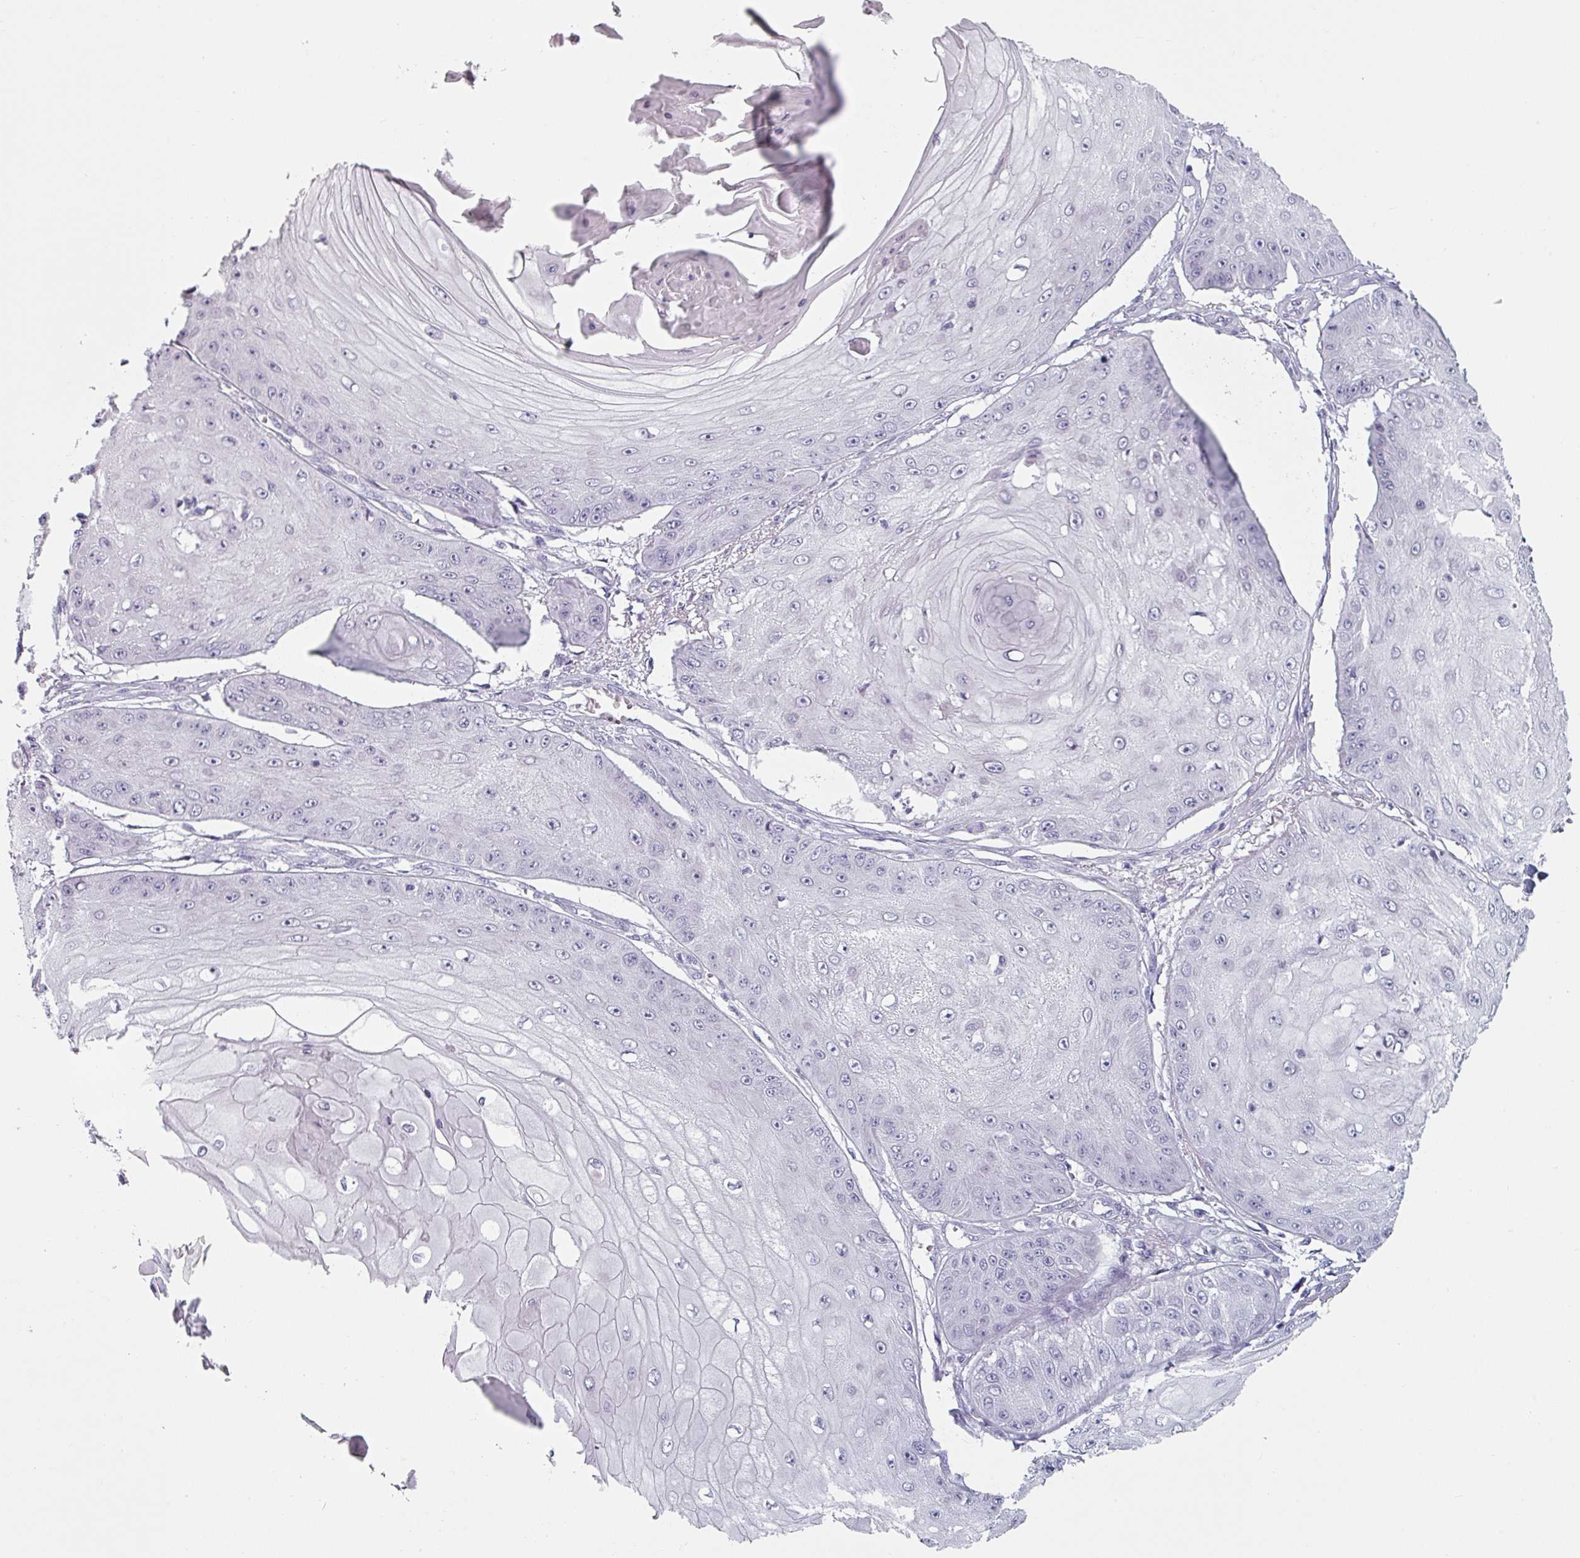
{"staining": {"intensity": "negative", "quantity": "none", "location": "none"}, "tissue": "skin cancer", "cell_type": "Tumor cells", "image_type": "cancer", "snomed": [{"axis": "morphology", "description": "Squamous cell carcinoma, NOS"}, {"axis": "topography", "description": "Skin"}], "caption": "Skin cancer stained for a protein using immunohistochemistry exhibits no staining tumor cells.", "gene": "SFTPA1", "patient": {"sex": "male", "age": 70}}